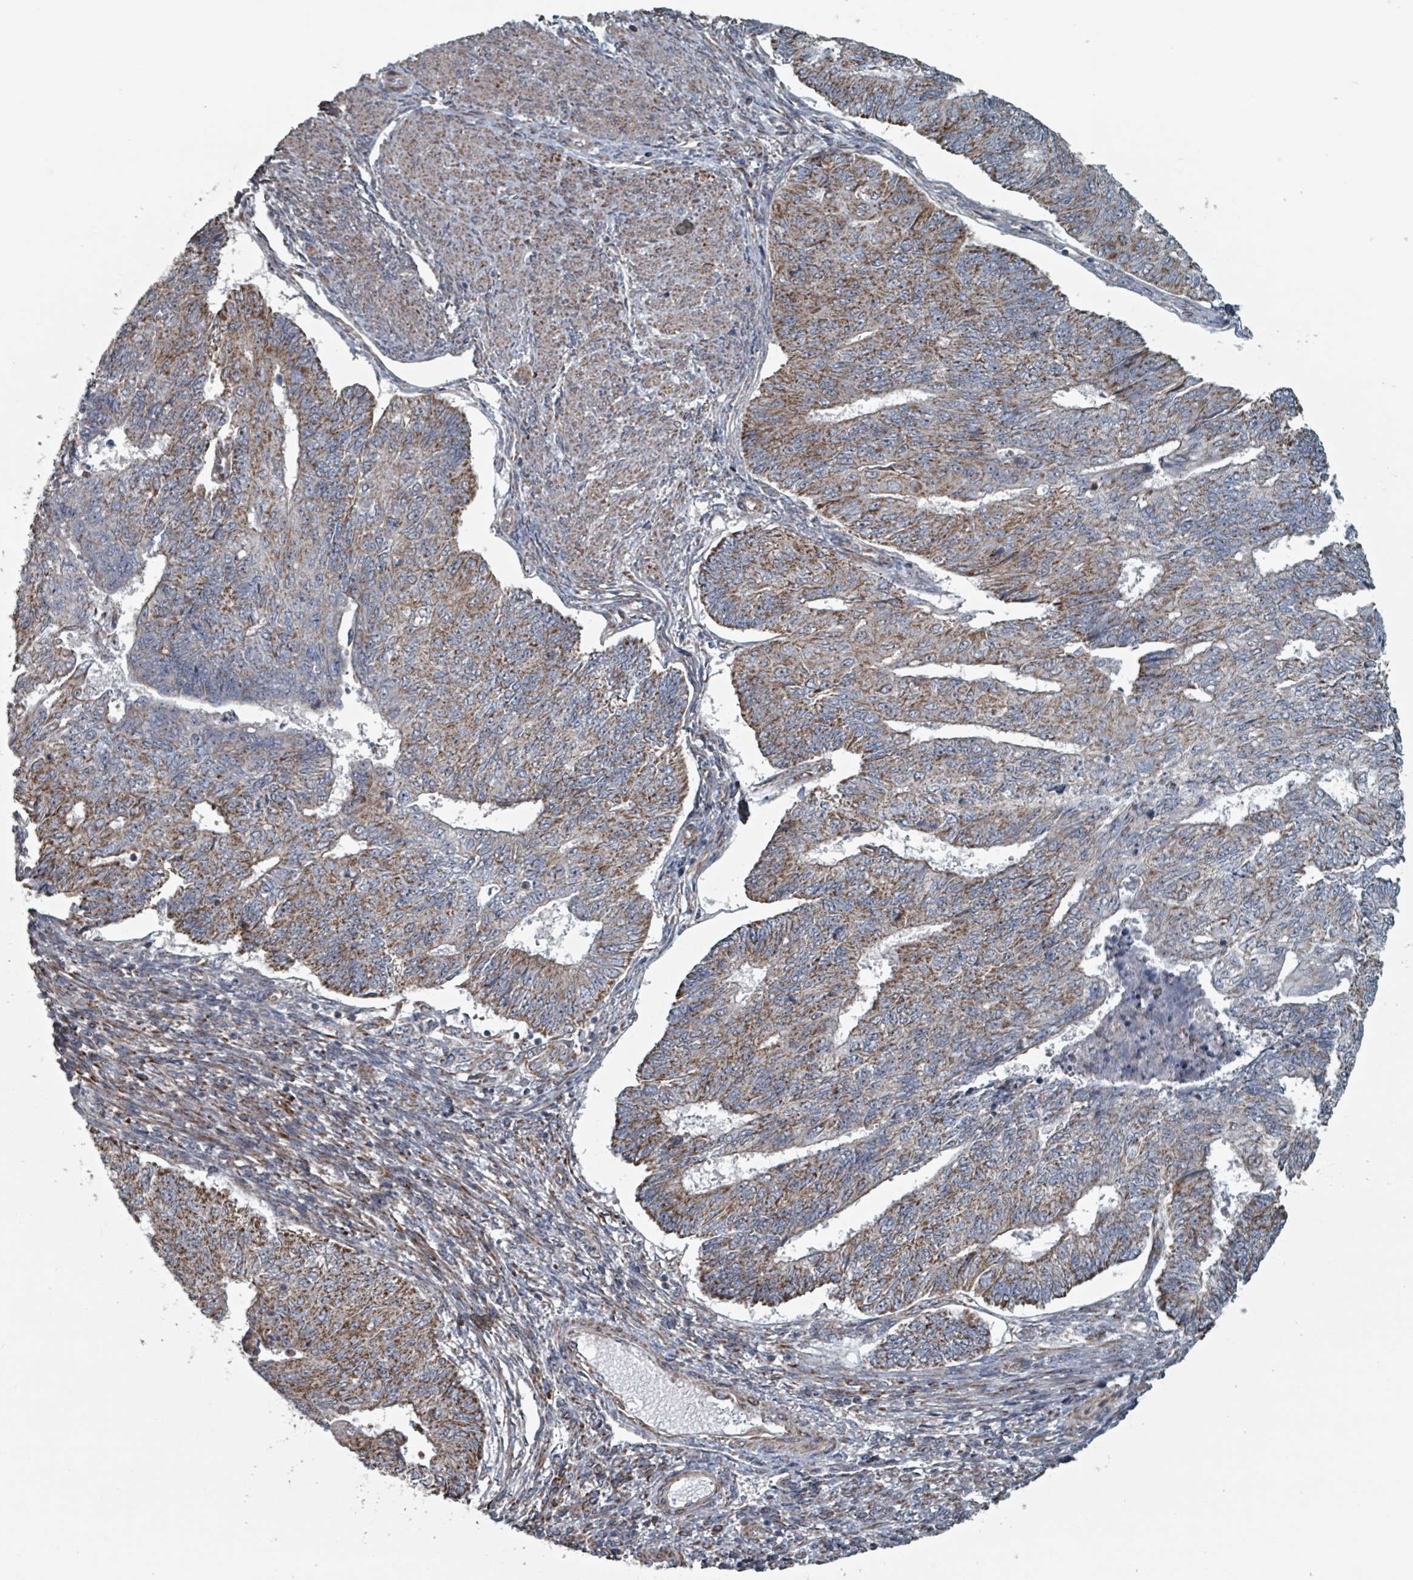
{"staining": {"intensity": "moderate", "quantity": ">75%", "location": "cytoplasmic/membranous"}, "tissue": "endometrial cancer", "cell_type": "Tumor cells", "image_type": "cancer", "snomed": [{"axis": "morphology", "description": "Adenocarcinoma, NOS"}, {"axis": "topography", "description": "Endometrium"}], "caption": "Endometrial cancer (adenocarcinoma) stained with immunohistochemistry (IHC) exhibits moderate cytoplasmic/membranous positivity in approximately >75% of tumor cells. The protein of interest is stained brown, and the nuclei are stained in blue (DAB (3,3'-diaminobenzidine) IHC with brightfield microscopy, high magnification).", "gene": "MRPL4", "patient": {"sex": "female", "age": 32}}